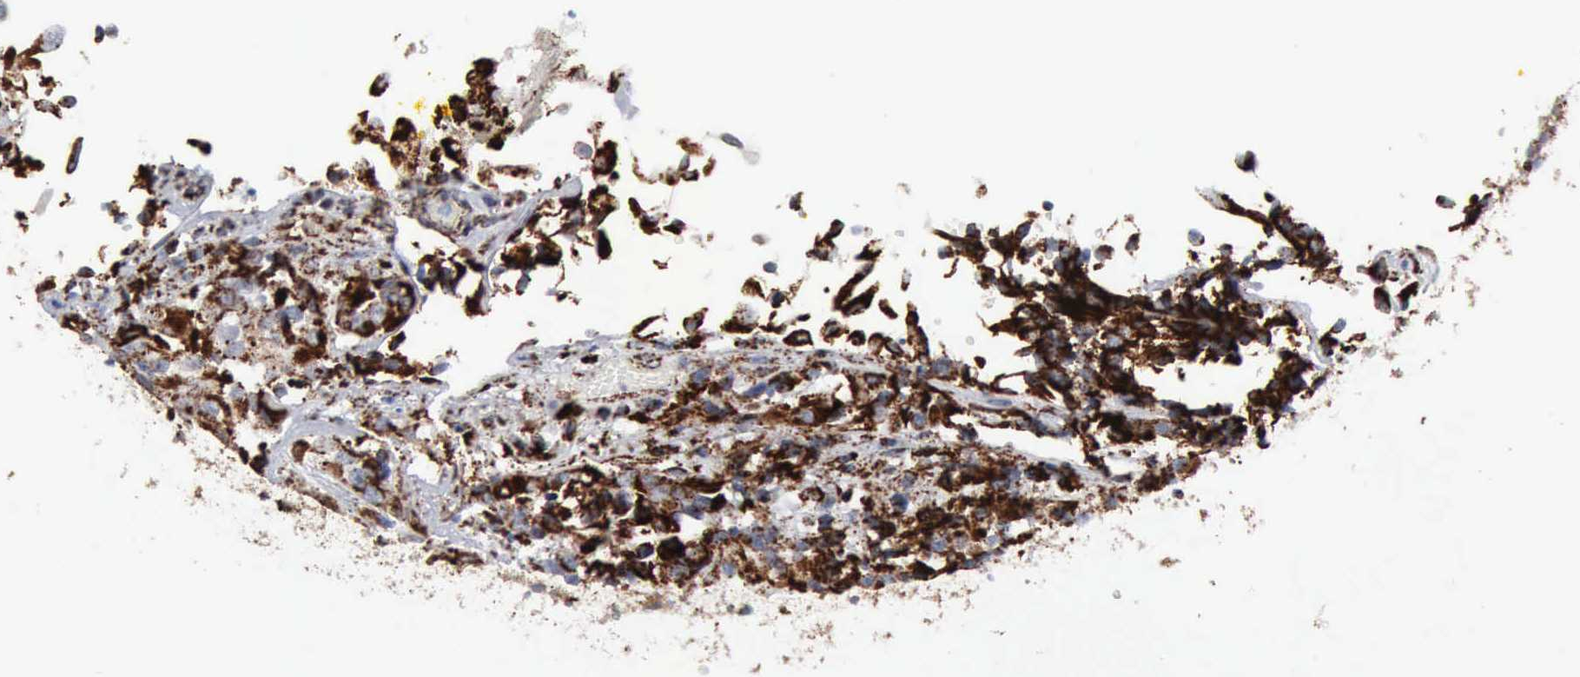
{"staining": {"intensity": "strong", "quantity": ">75%", "location": "cytoplasmic/membranous"}, "tissue": "urothelial cancer", "cell_type": "Tumor cells", "image_type": "cancer", "snomed": [{"axis": "morphology", "description": "Urothelial carcinoma, High grade"}, {"axis": "topography", "description": "Urinary bladder"}], "caption": "Urothelial carcinoma (high-grade) was stained to show a protein in brown. There is high levels of strong cytoplasmic/membranous positivity in about >75% of tumor cells.", "gene": "ACO2", "patient": {"sex": "female", "age": 81}}